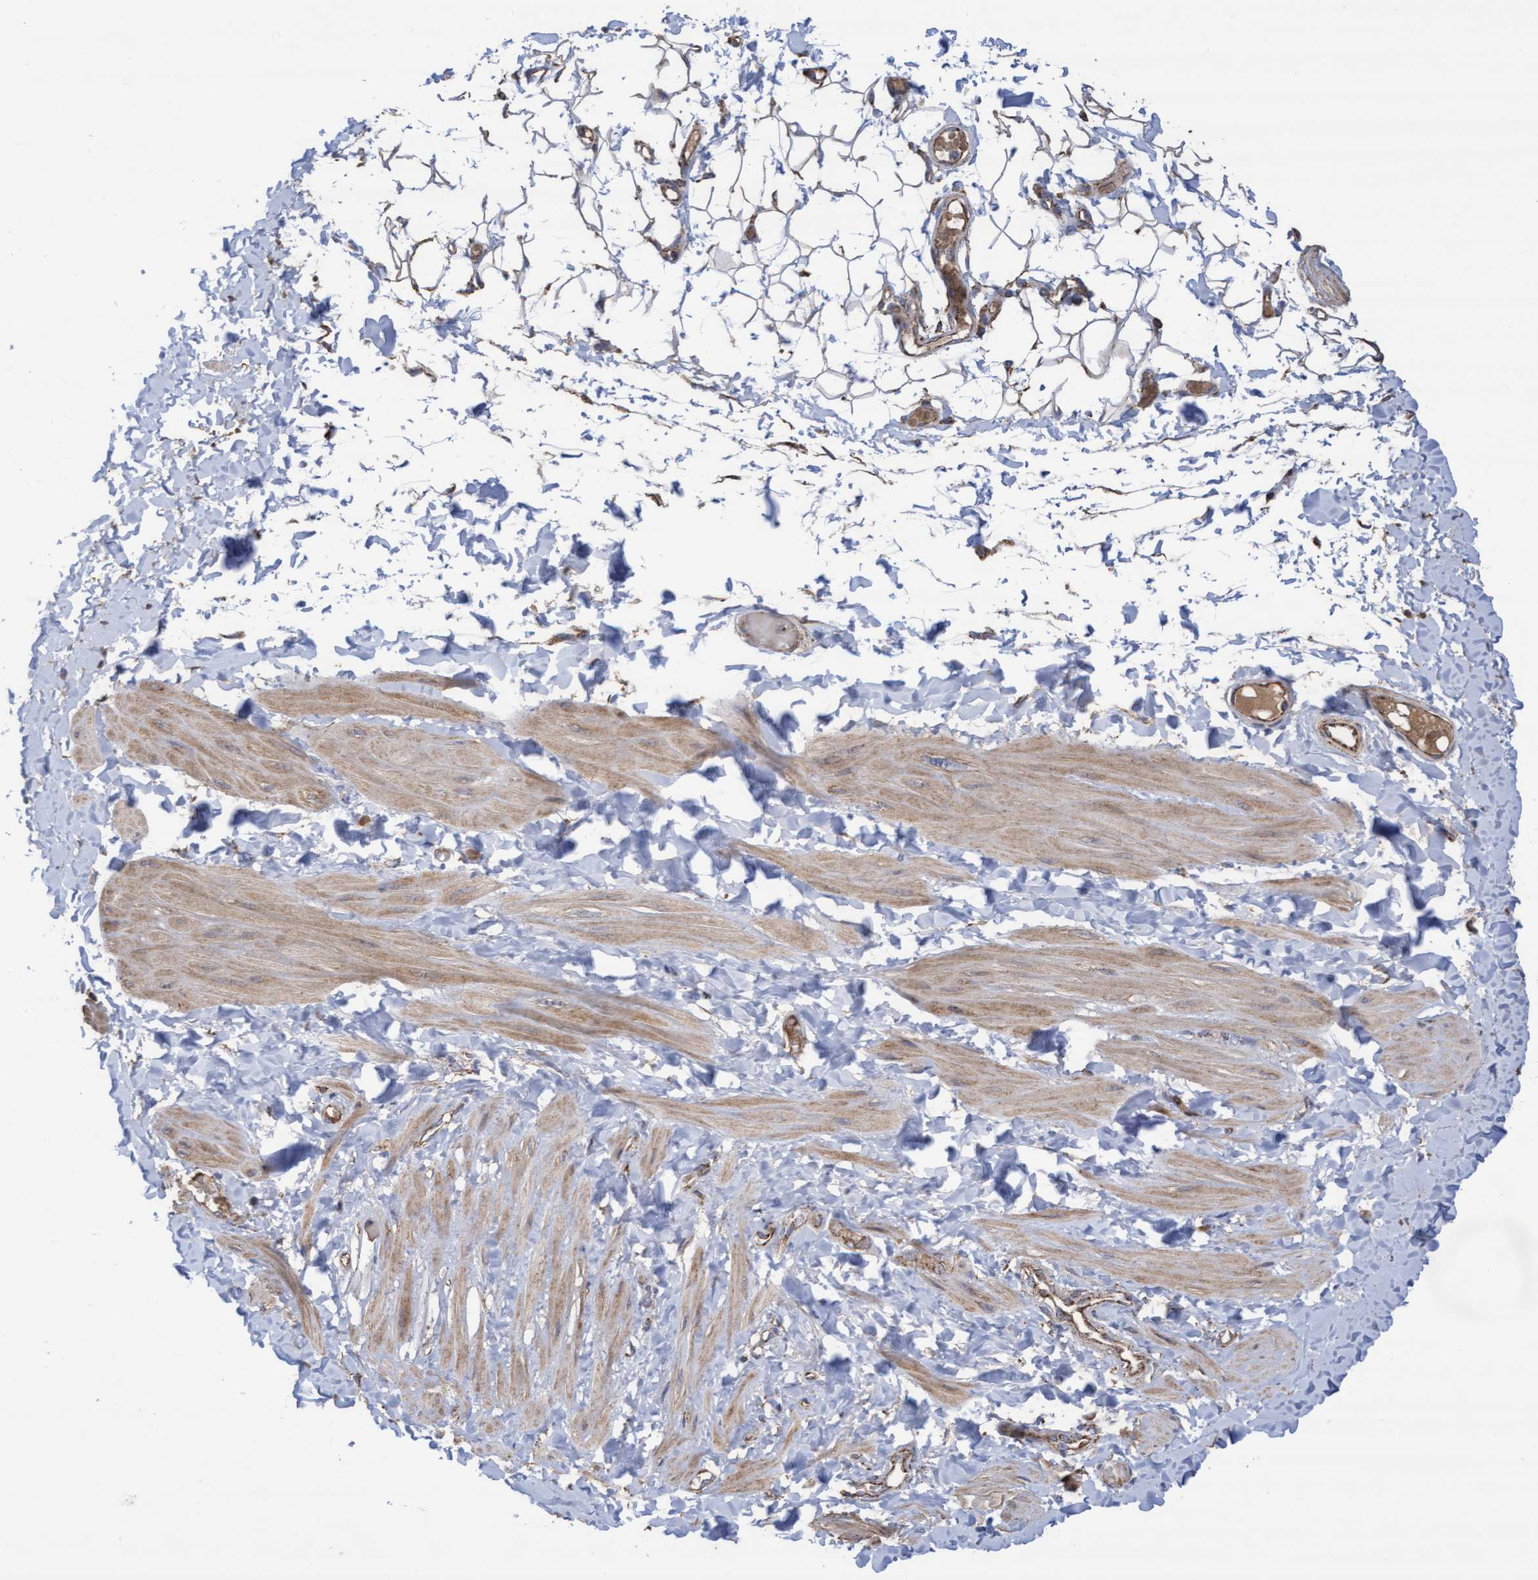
{"staining": {"intensity": "weak", "quantity": ">75%", "location": "cytoplasmic/membranous"}, "tissue": "adipose tissue", "cell_type": "Adipocytes", "image_type": "normal", "snomed": [{"axis": "morphology", "description": "Normal tissue, NOS"}, {"axis": "topography", "description": "Adipose tissue"}, {"axis": "topography", "description": "Vascular tissue"}, {"axis": "topography", "description": "Peripheral nerve tissue"}], "caption": "Approximately >75% of adipocytes in normal human adipose tissue exhibit weak cytoplasmic/membranous protein staining as visualized by brown immunohistochemical staining.", "gene": "COBL", "patient": {"sex": "male", "age": 25}}